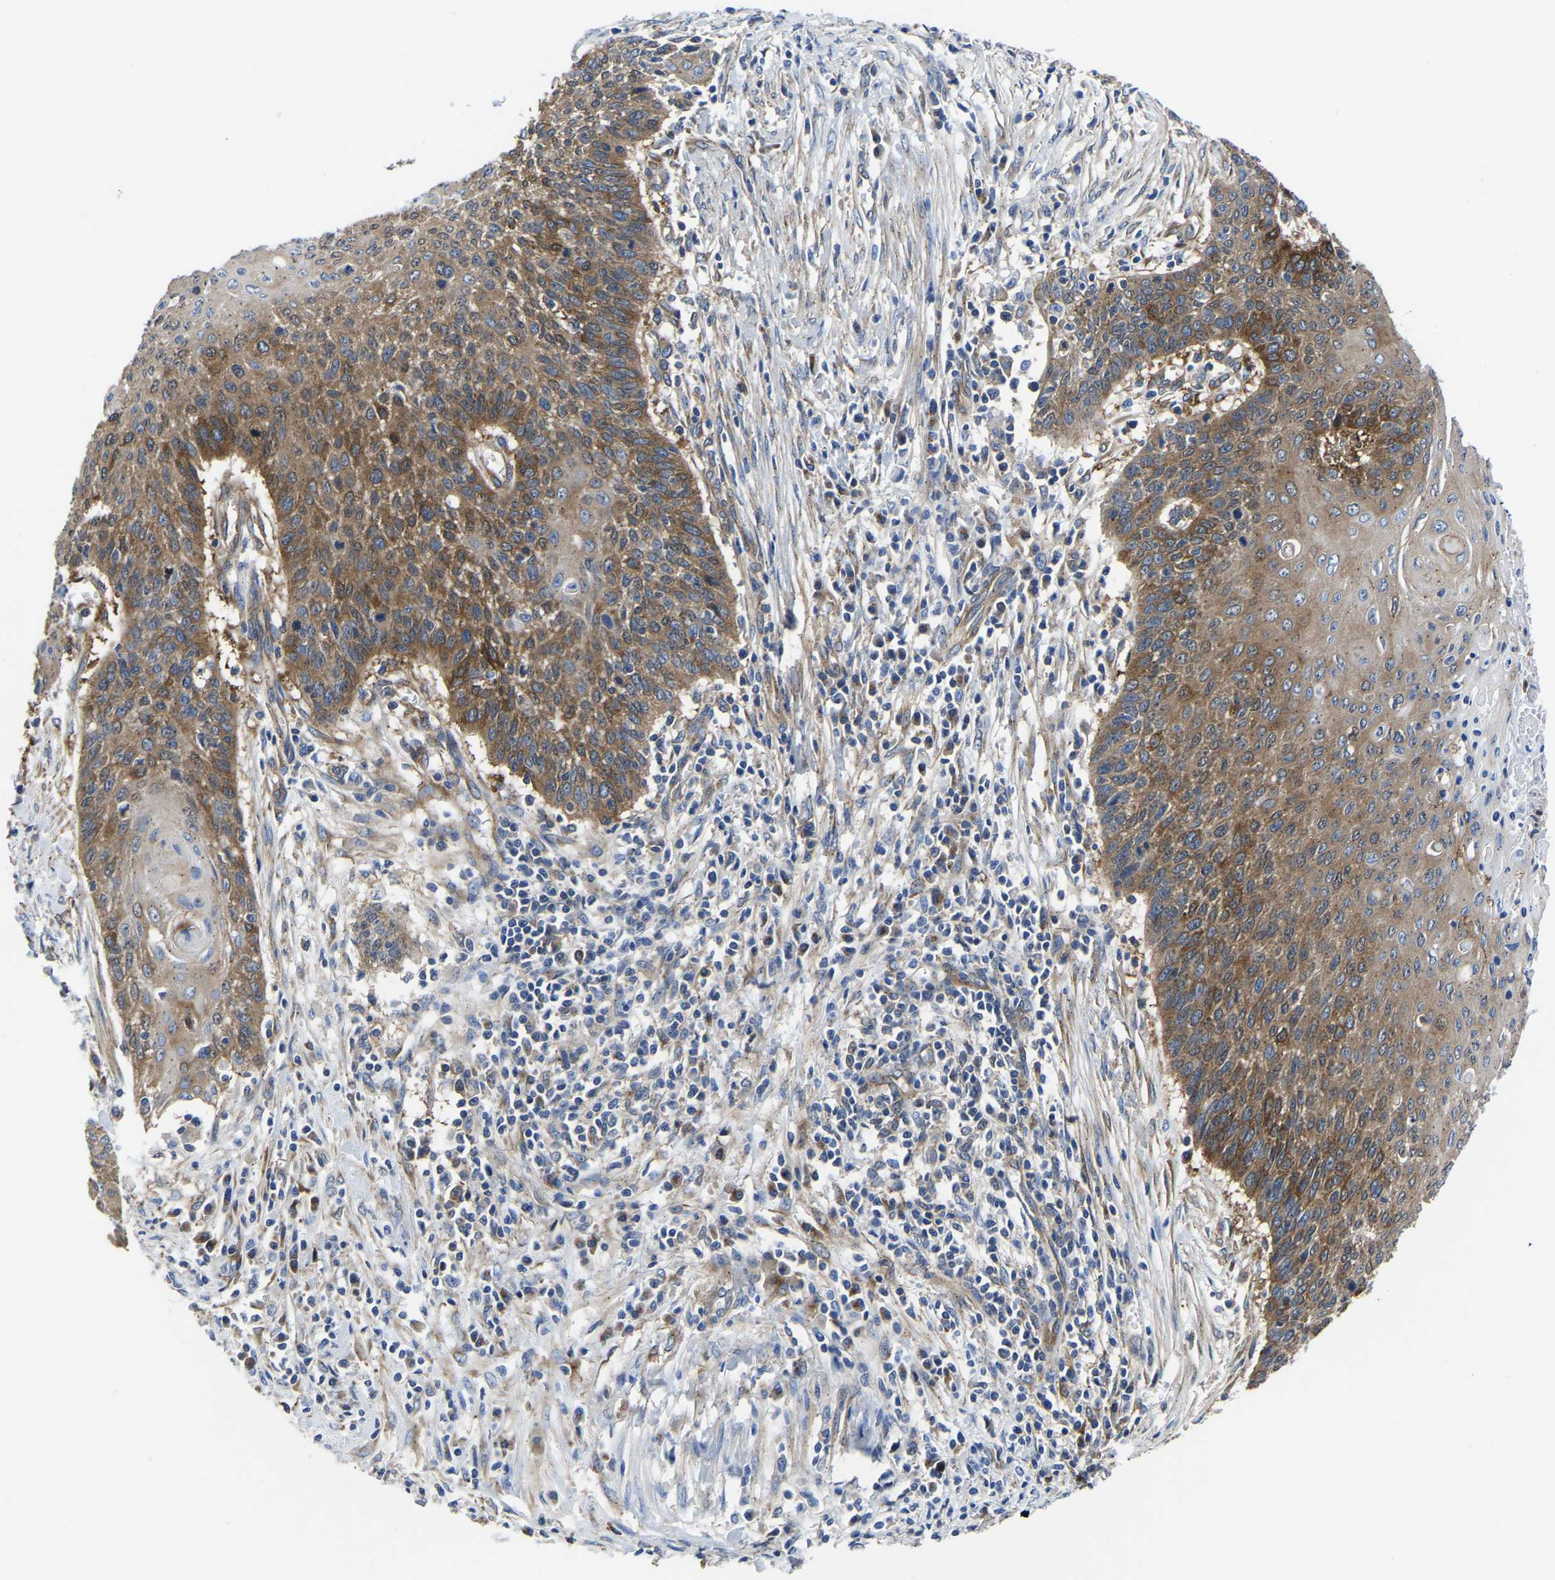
{"staining": {"intensity": "moderate", "quantity": ">75%", "location": "cytoplasmic/membranous"}, "tissue": "cervical cancer", "cell_type": "Tumor cells", "image_type": "cancer", "snomed": [{"axis": "morphology", "description": "Squamous cell carcinoma, NOS"}, {"axis": "topography", "description": "Cervix"}], "caption": "DAB (3,3'-diaminobenzidine) immunohistochemical staining of cervical squamous cell carcinoma reveals moderate cytoplasmic/membranous protein positivity in approximately >75% of tumor cells. Immunohistochemistry (ihc) stains the protein in brown and the nuclei are stained blue.", "gene": "TFG", "patient": {"sex": "female", "age": 39}}